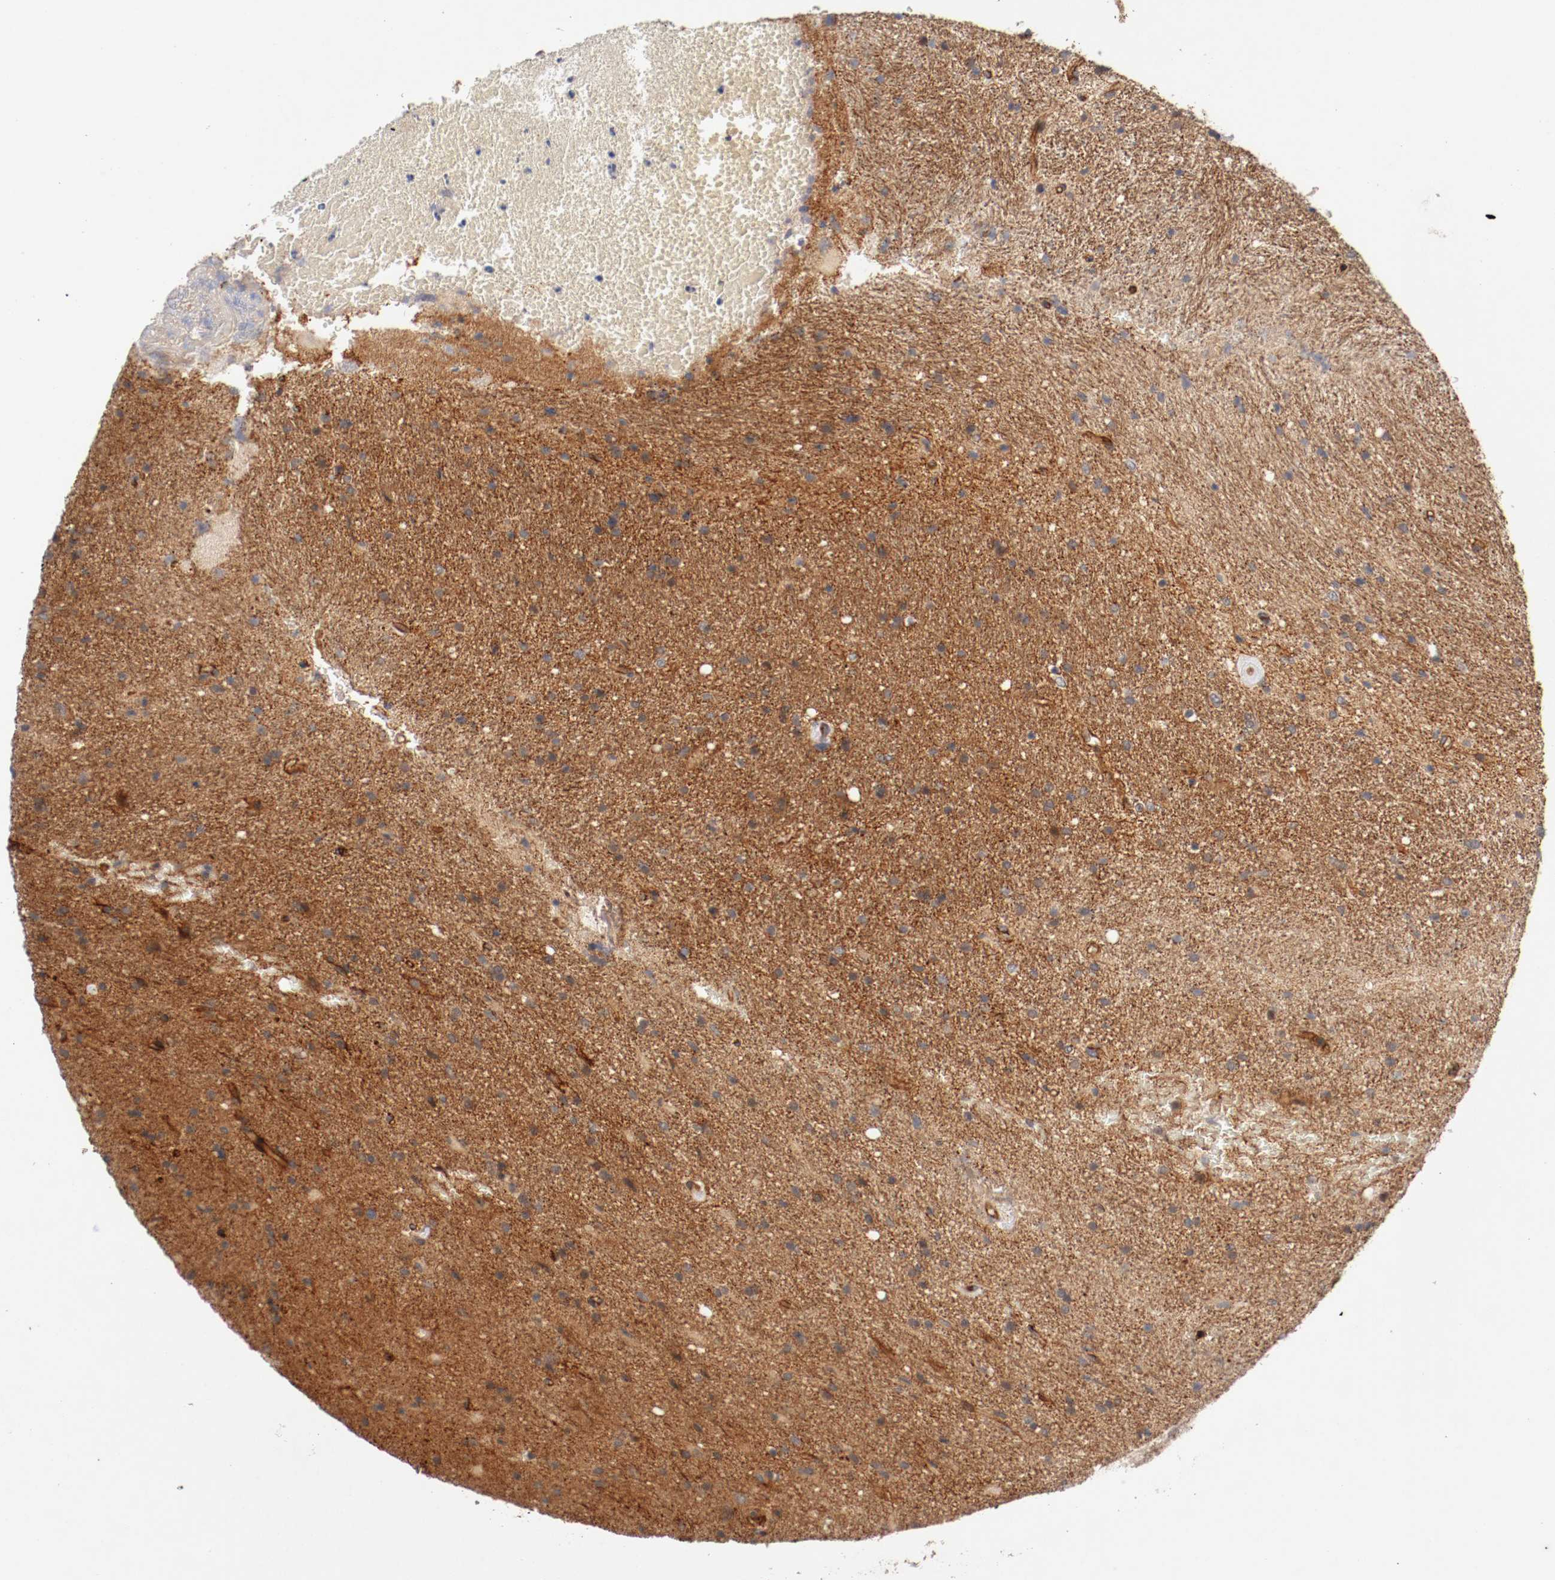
{"staining": {"intensity": "negative", "quantity": "none", "location": "none"}, "tissue": "glioma", "cell_type": "Tumor cells", "image_type": "cancer", "snomed": [{"axis": "morphology", "description": "Normal tissue, NOS"}, {"axis": "morphology", "description": "Glioma, malignant, High grade"}, {"axis": "topography", "description": "Cerebral cortex"}], "caption": "High magnification brightfield microscopy of glioma stained with DAB (brown) and counterstained with hematoxylin (blue): tumor cells show no significant staining.", "gene": "TYK2", "patient": {"sex": "male", "age": 56}}